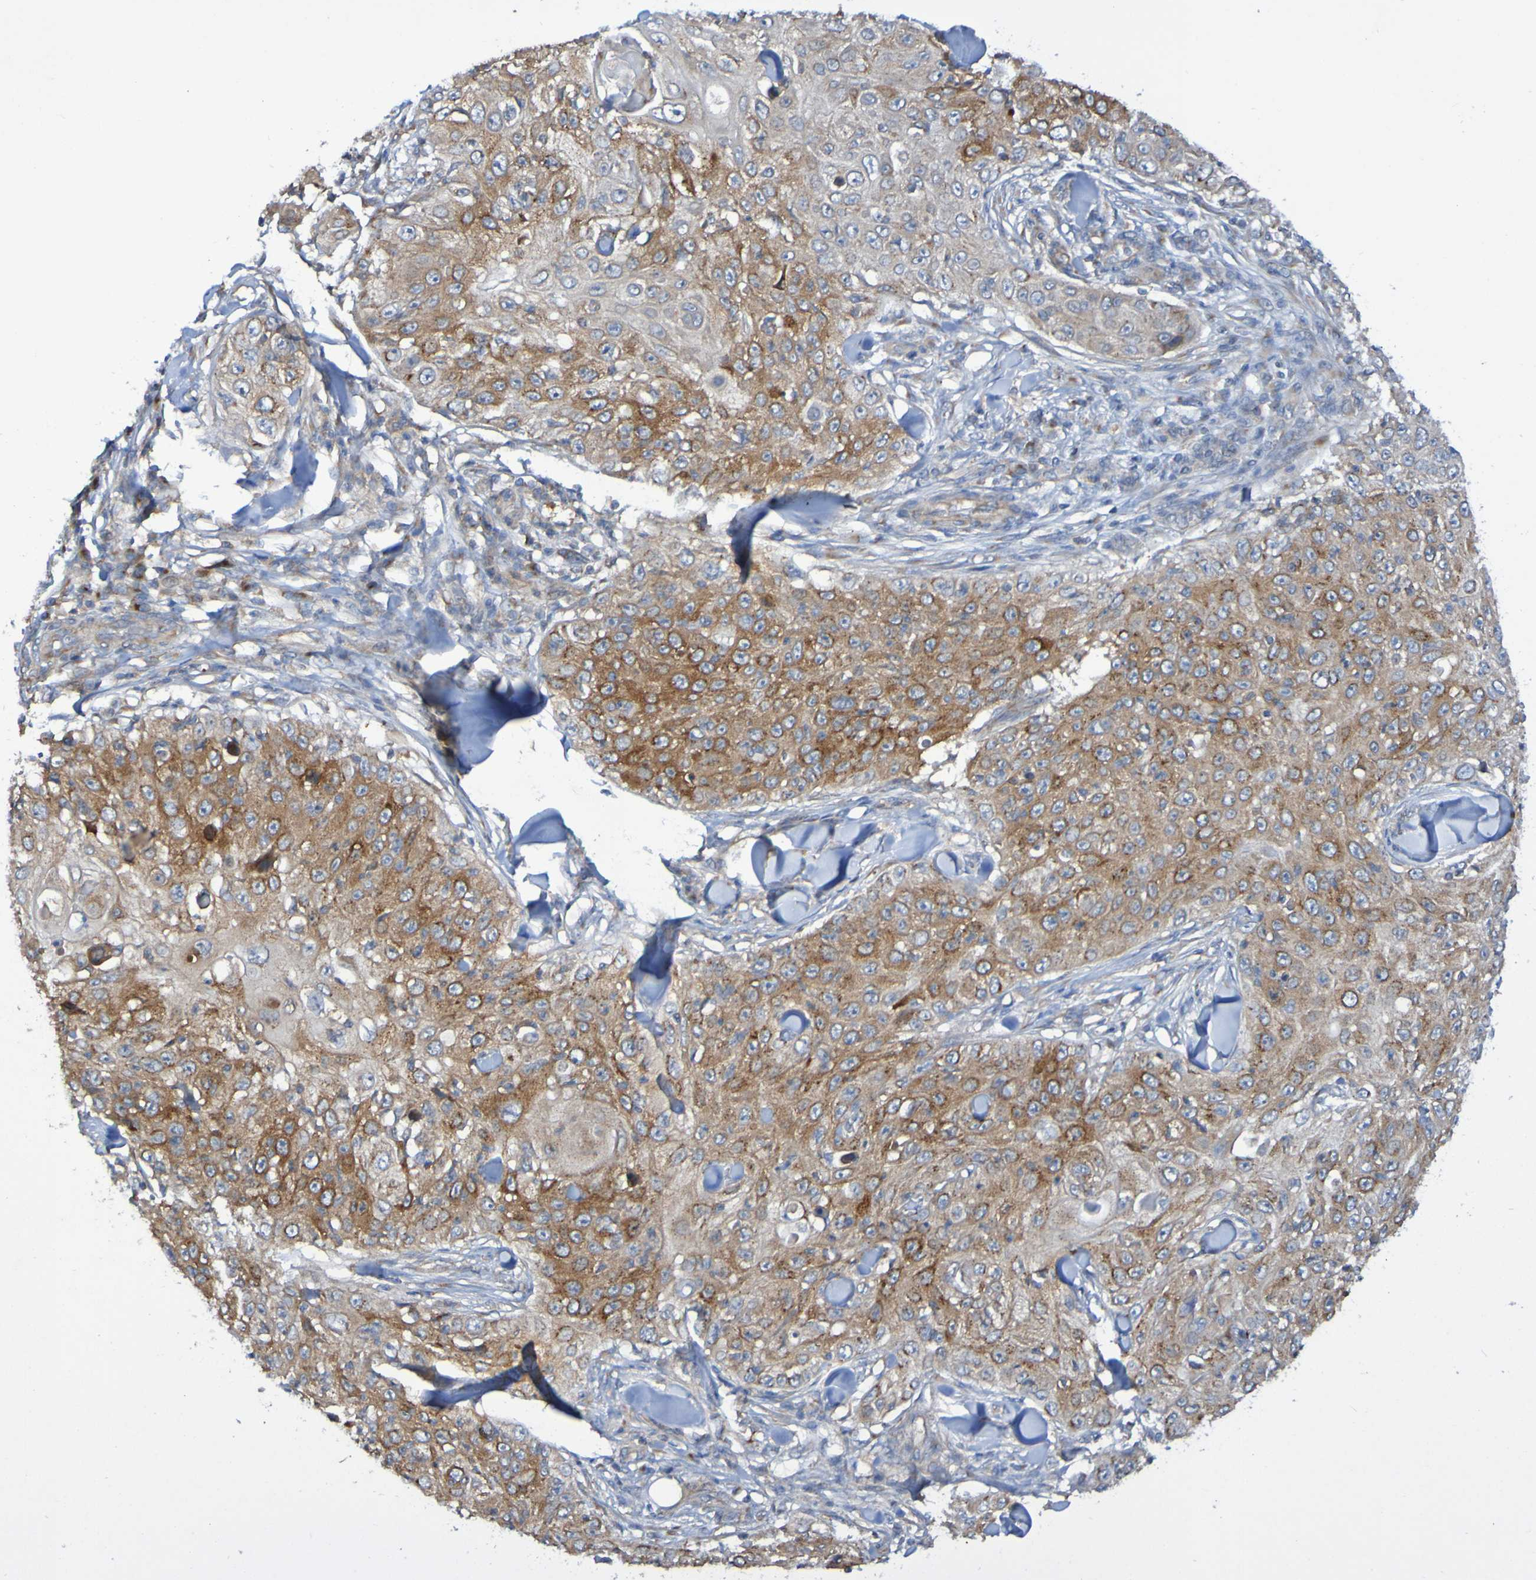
{"staining": {"intensity": "moderate", "quantity": ">75%", "location": "cytoplasmic/membranous"}, "tissue": "skin cancer", "cell_type": "Tumor cells", "image_type": "cancer", "snomed": [{"axis": "morphology", "description": "Squamous cell carcinoma, NOS"}, {"axis": "topography", "description": "Skin"}], "caption": "Squamous cell carcinoma (skin) tissue shows moderate cytoplasmic/membranous expression in approximately >75% of tumor cells, visualized by immunohistochemistry.", "gene": "LMBRD2", "patient": {"sex": "male", "age": 86}}